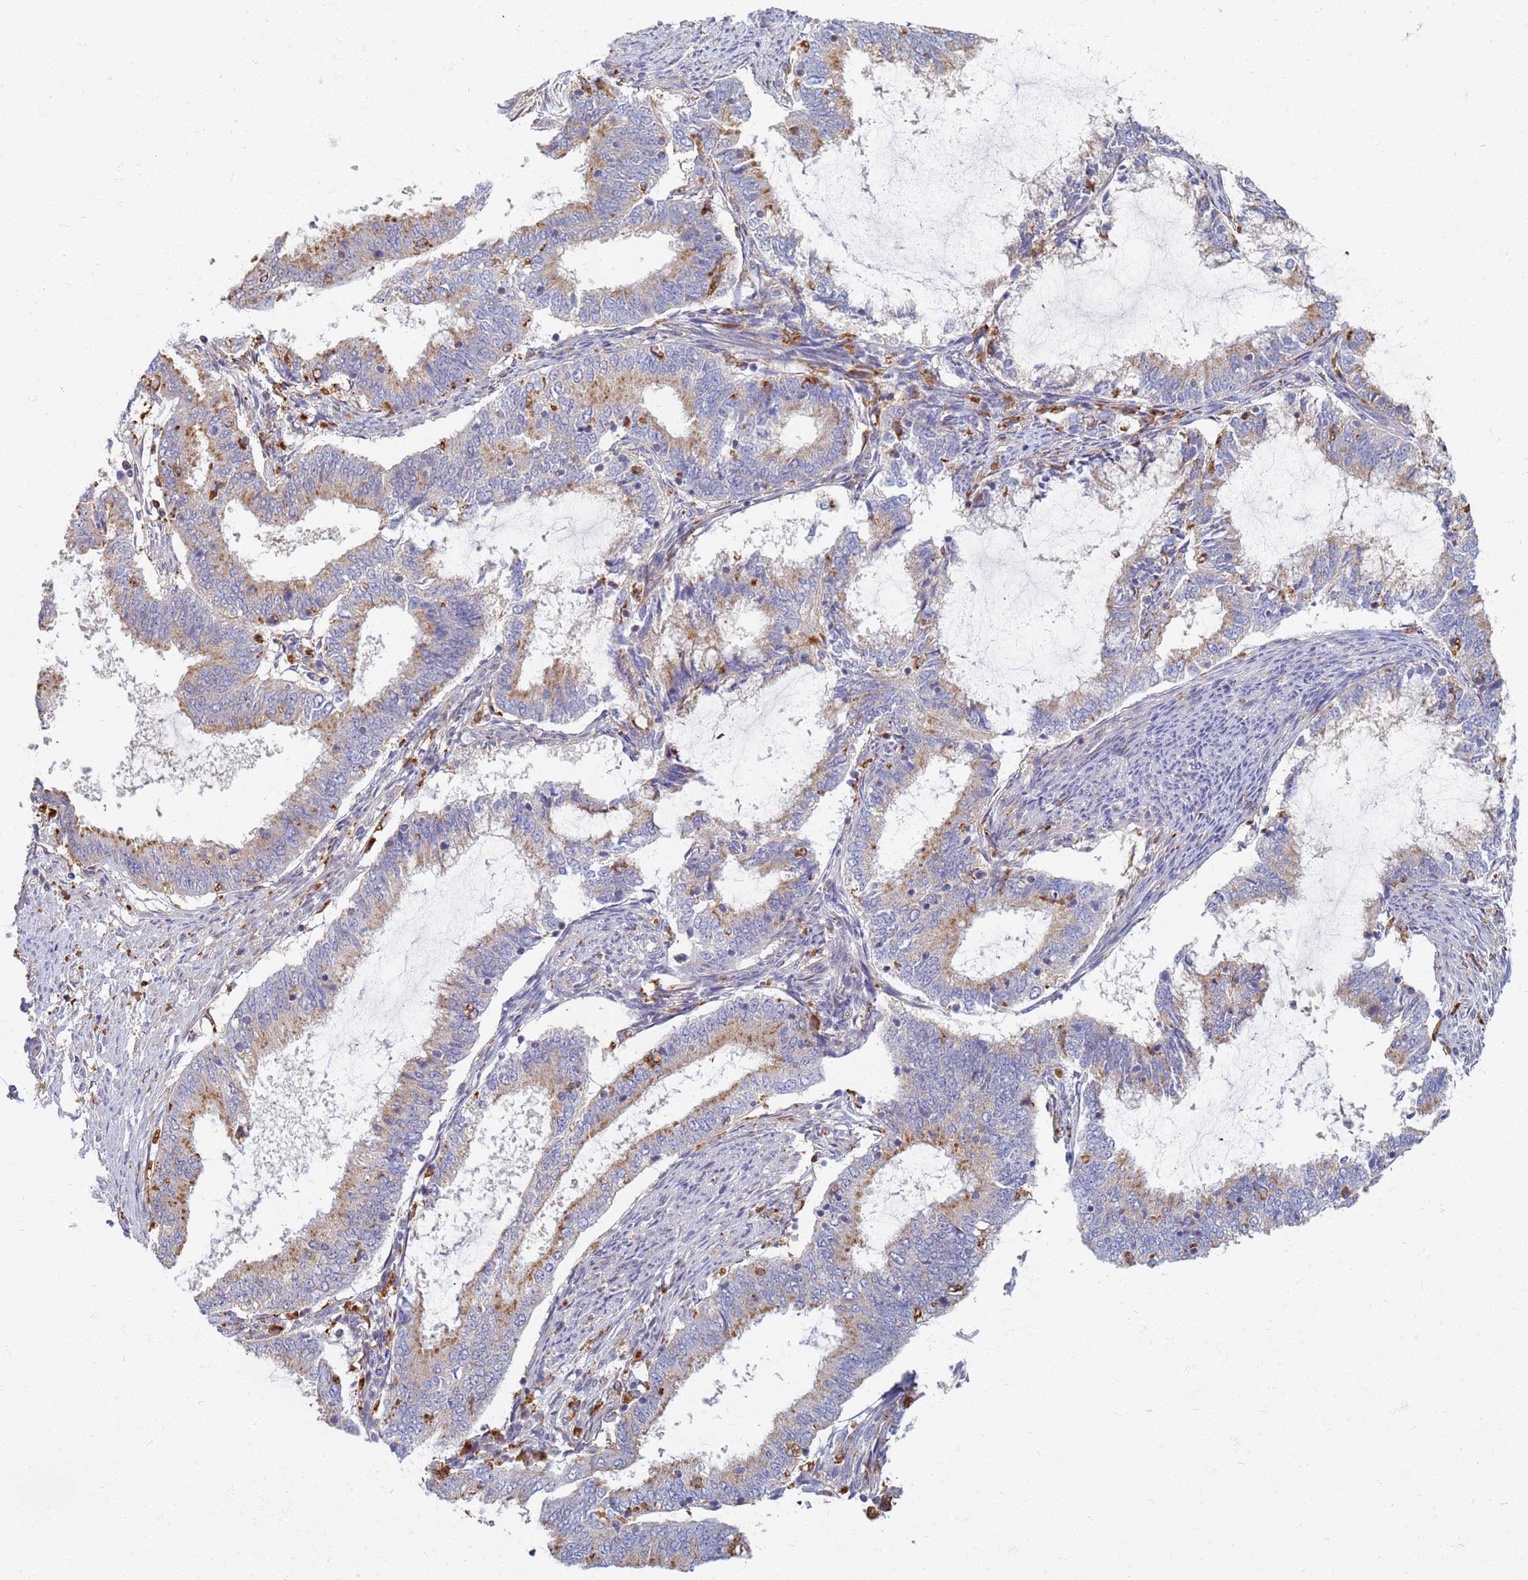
{"staining": {"intensity": "moderate", "quantity": "<25%", "location": "cytoplasmic/membranous"}, "tissue": "endometrial cancer", "cell_type": "Tumor cells", "image_type": "cancer", "snomed": [{"axis": "morphology", "description": "Adenocarcinoma, NOS"}, {"axis": "topography", "description": "Endometrium"}], "caption": "Immunohistochemistry (IHC) image of endometrial cancer (adenocarcinoma) stained for a protein (brown), which exhibits low levels of moderate cytoplasmic/membranous expression in approximately <25% of tumor cells.", "gene": "ATP6V1E1", "patient": {"sex": "female", "age": 51}}